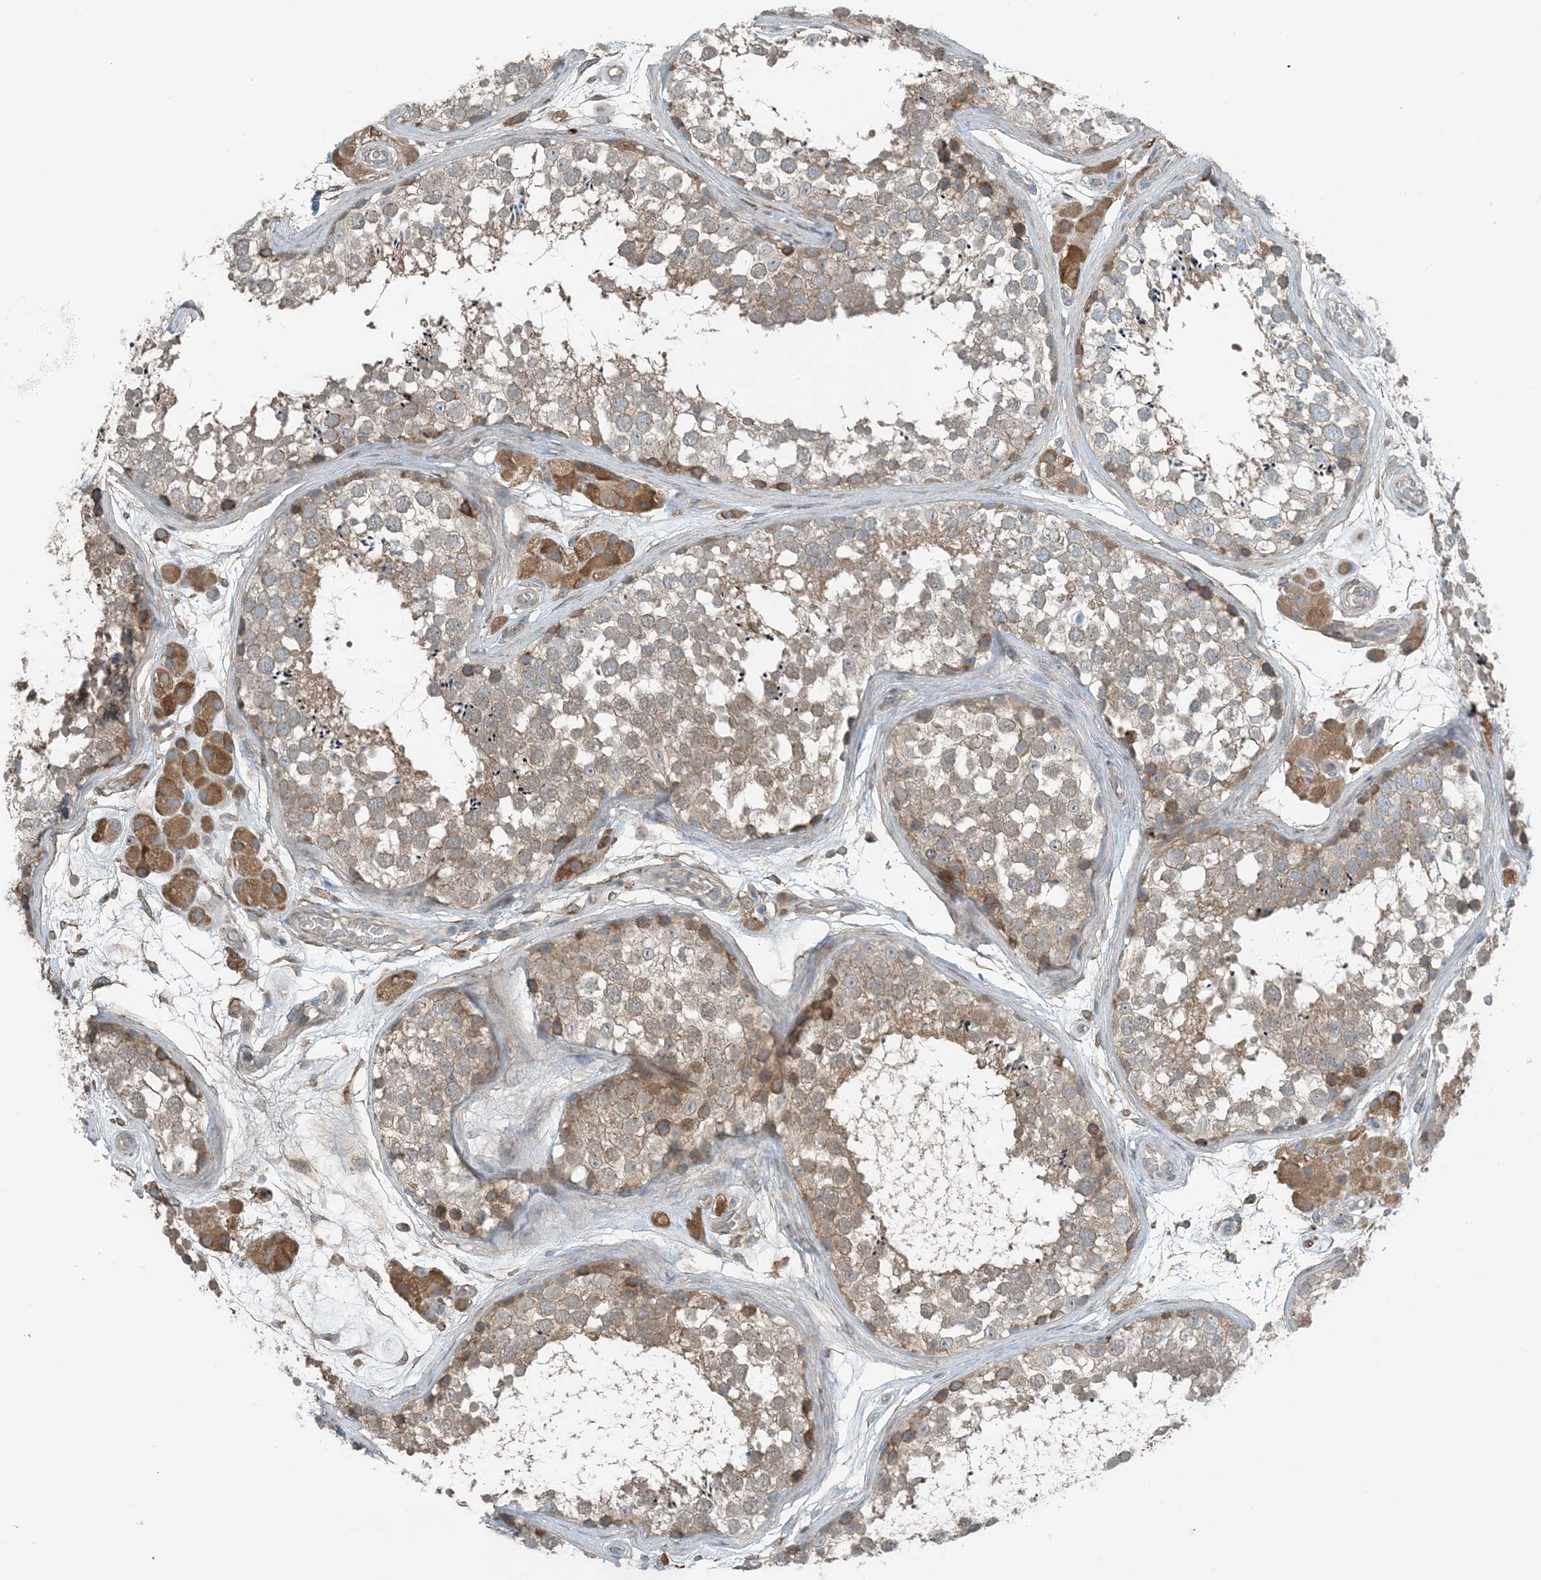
{"staining": {"intensity": "moderate", "quantity": "<25%", "location": "cytoplasmic/membranous"}, "tissue": "testis", "cell_type": "Cells in seminiferous ducts", "image_type": "normal", "snomed": [{"axis": "morphology", "description": "Normal tissue, NOS"}, {"axis": "topography", "description": "Testis"}], "caption": "Immunohistochemical staining of benign testis demonstrates low levels of moderate cytoplasmic/membranous staining in about <25% of cells in seminiferous ducts. (DAB (3,3'-diaminobenzidine) IHC with brightfield microscopy, high magnification).", "gene": "CERKL", "patient": {"sex": "male", "age": 56}}